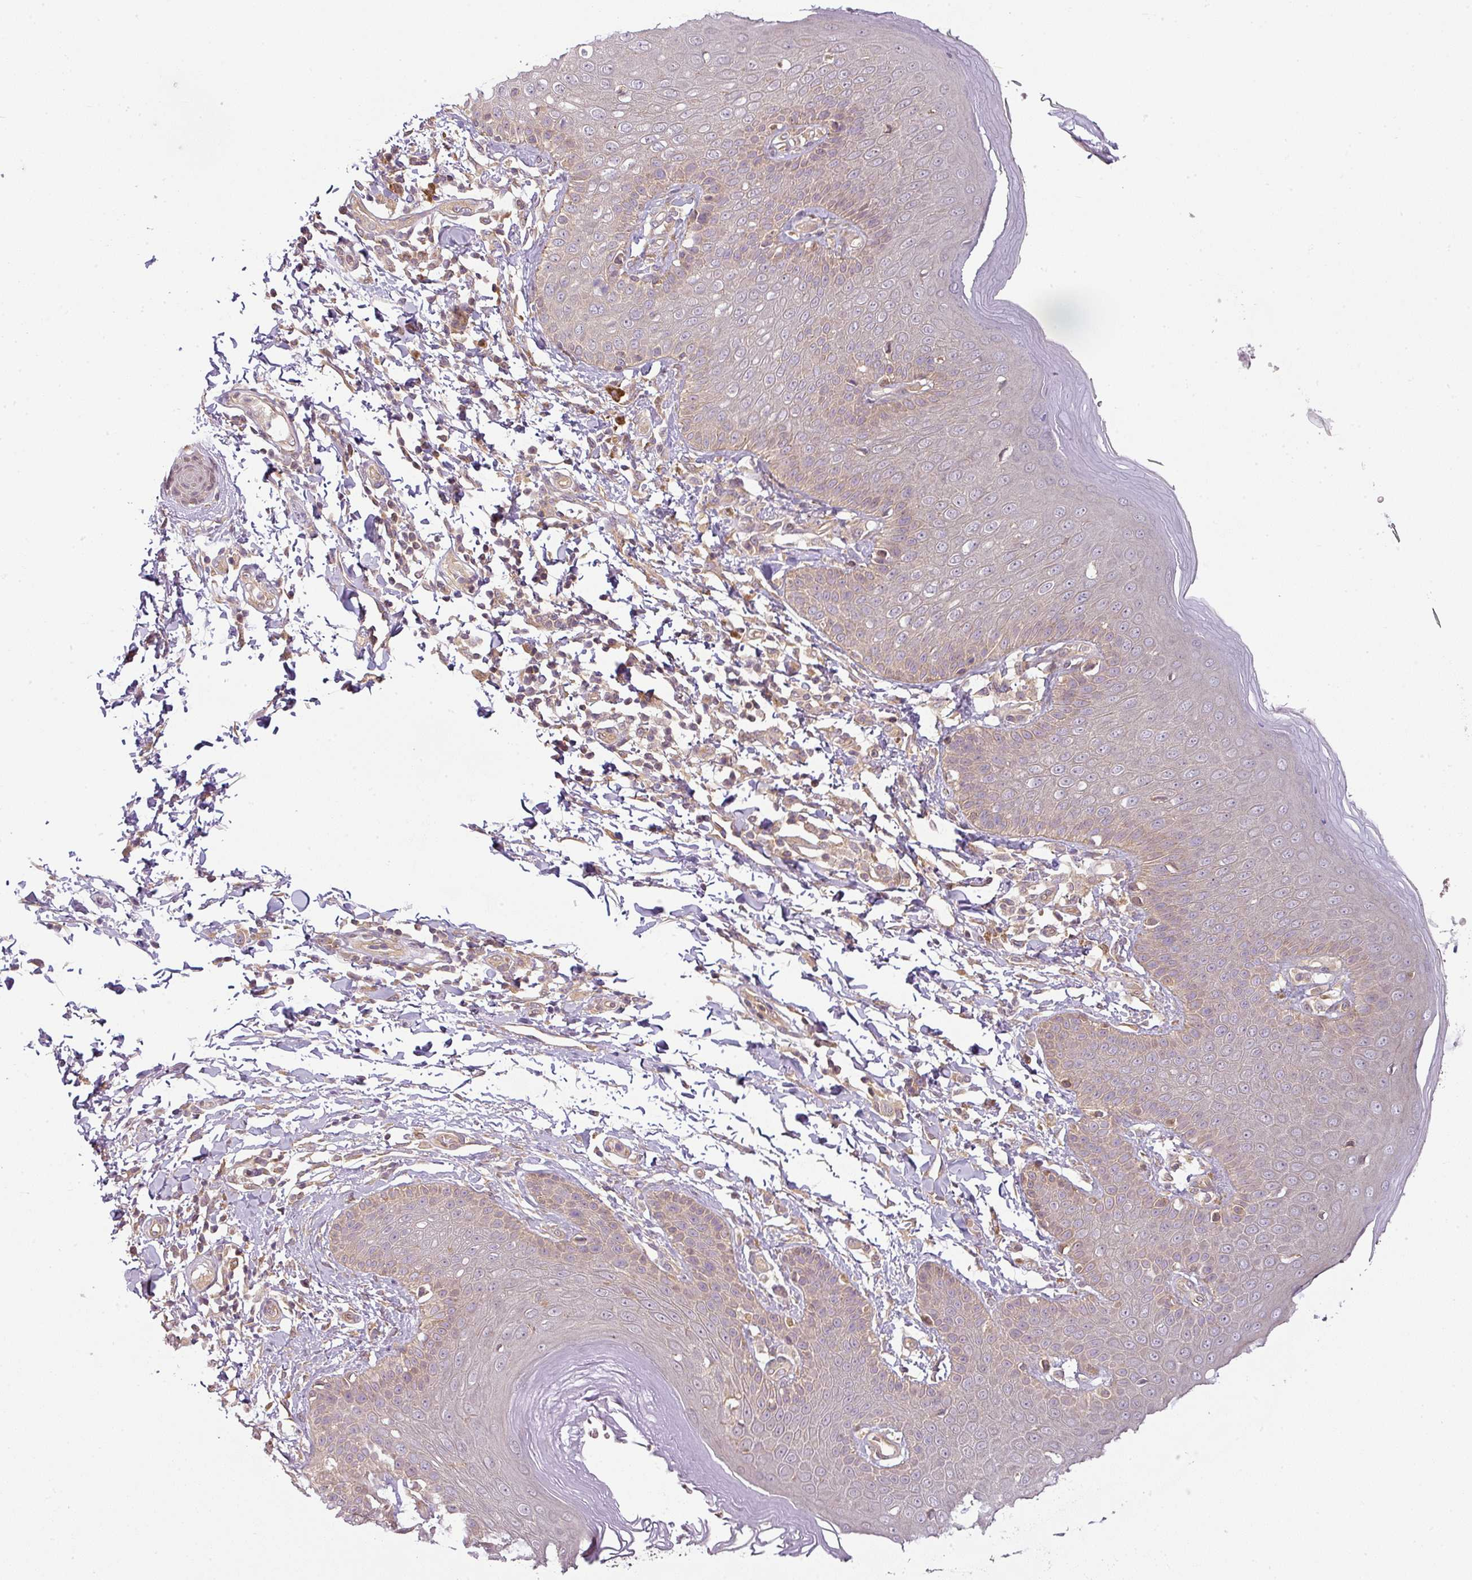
{"staining": {"intensity": "moderate", "quantity": "<25%", "location": "cytoplasmic/membranous"}, "tissue": "skin", "cell_type": "Epidermal cells", "image_type": "normal", "snomed": [{"axis": "morphology", "description": "Normal tissue, NOS"}, {"axis": "topography", "description": "Peripheral nerve tissue"}], "caption": "DAB immunohistochemical staining of normal human skin shows moderate cytoplasmic/membranous protein expression in approximately <25% of epidermal cells.", "gene": "RNF31", "patient": {"sex": "male", "age": 51}}